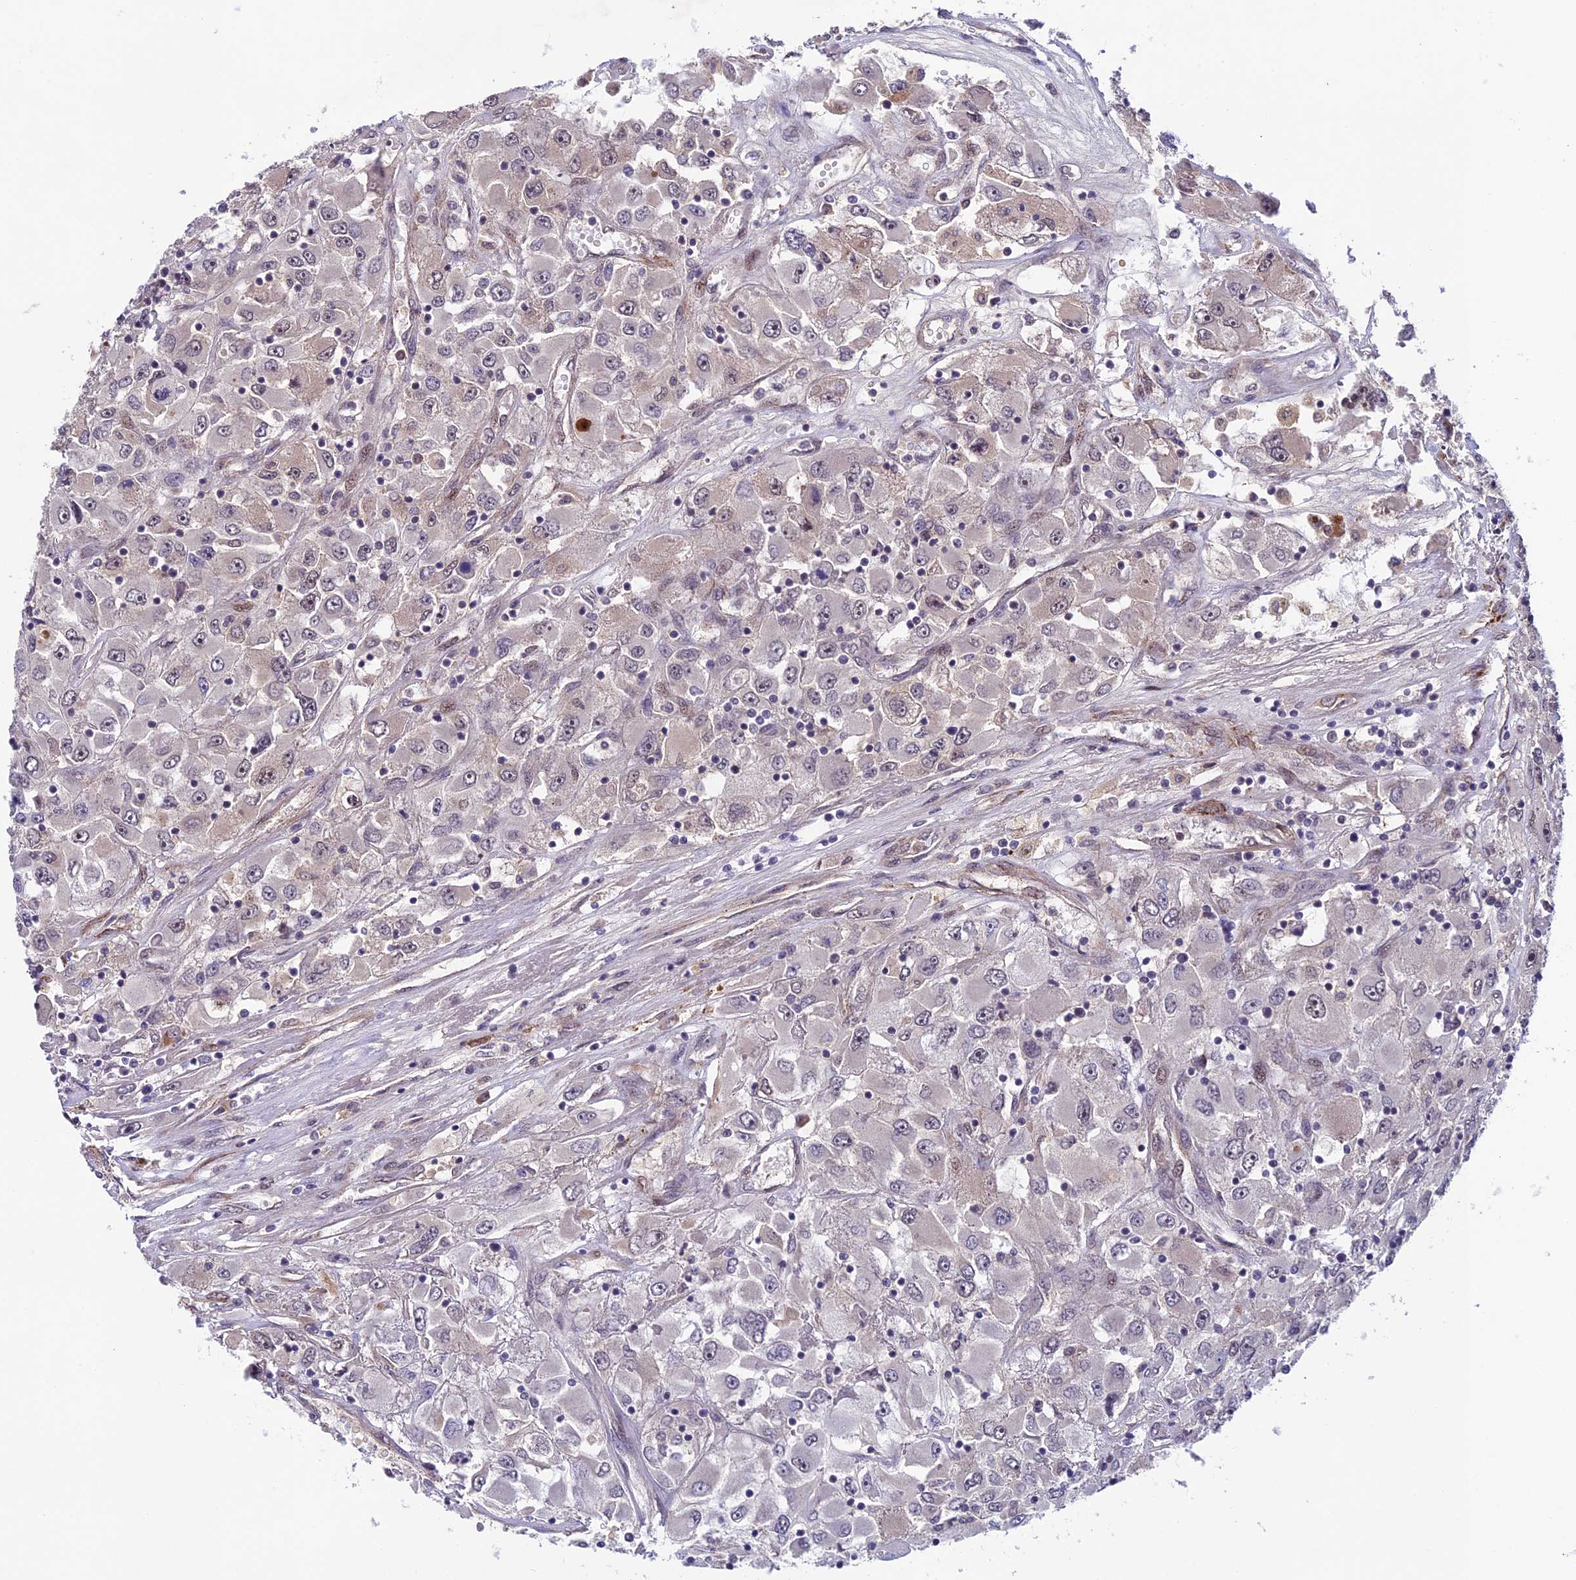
{"staining": {"intensity": "negative", "quantity": "none", "location": "none"}, "tissue": "renal cancer", "cell_type": "Tumor cells", "image_type": "cancer", "snomed": [{"axis": "morphology", "description": "Adenocarcinoma, NOS"}, {"axis": "topography", "description": "Kidney"}], "caption": "Immunohistochemical staining of human adenocarcinoma (renal) reveals no significant staining in tumor cells.", "gene": "SIPA1L3", "patient": {"sex": "female", "age": 52}}